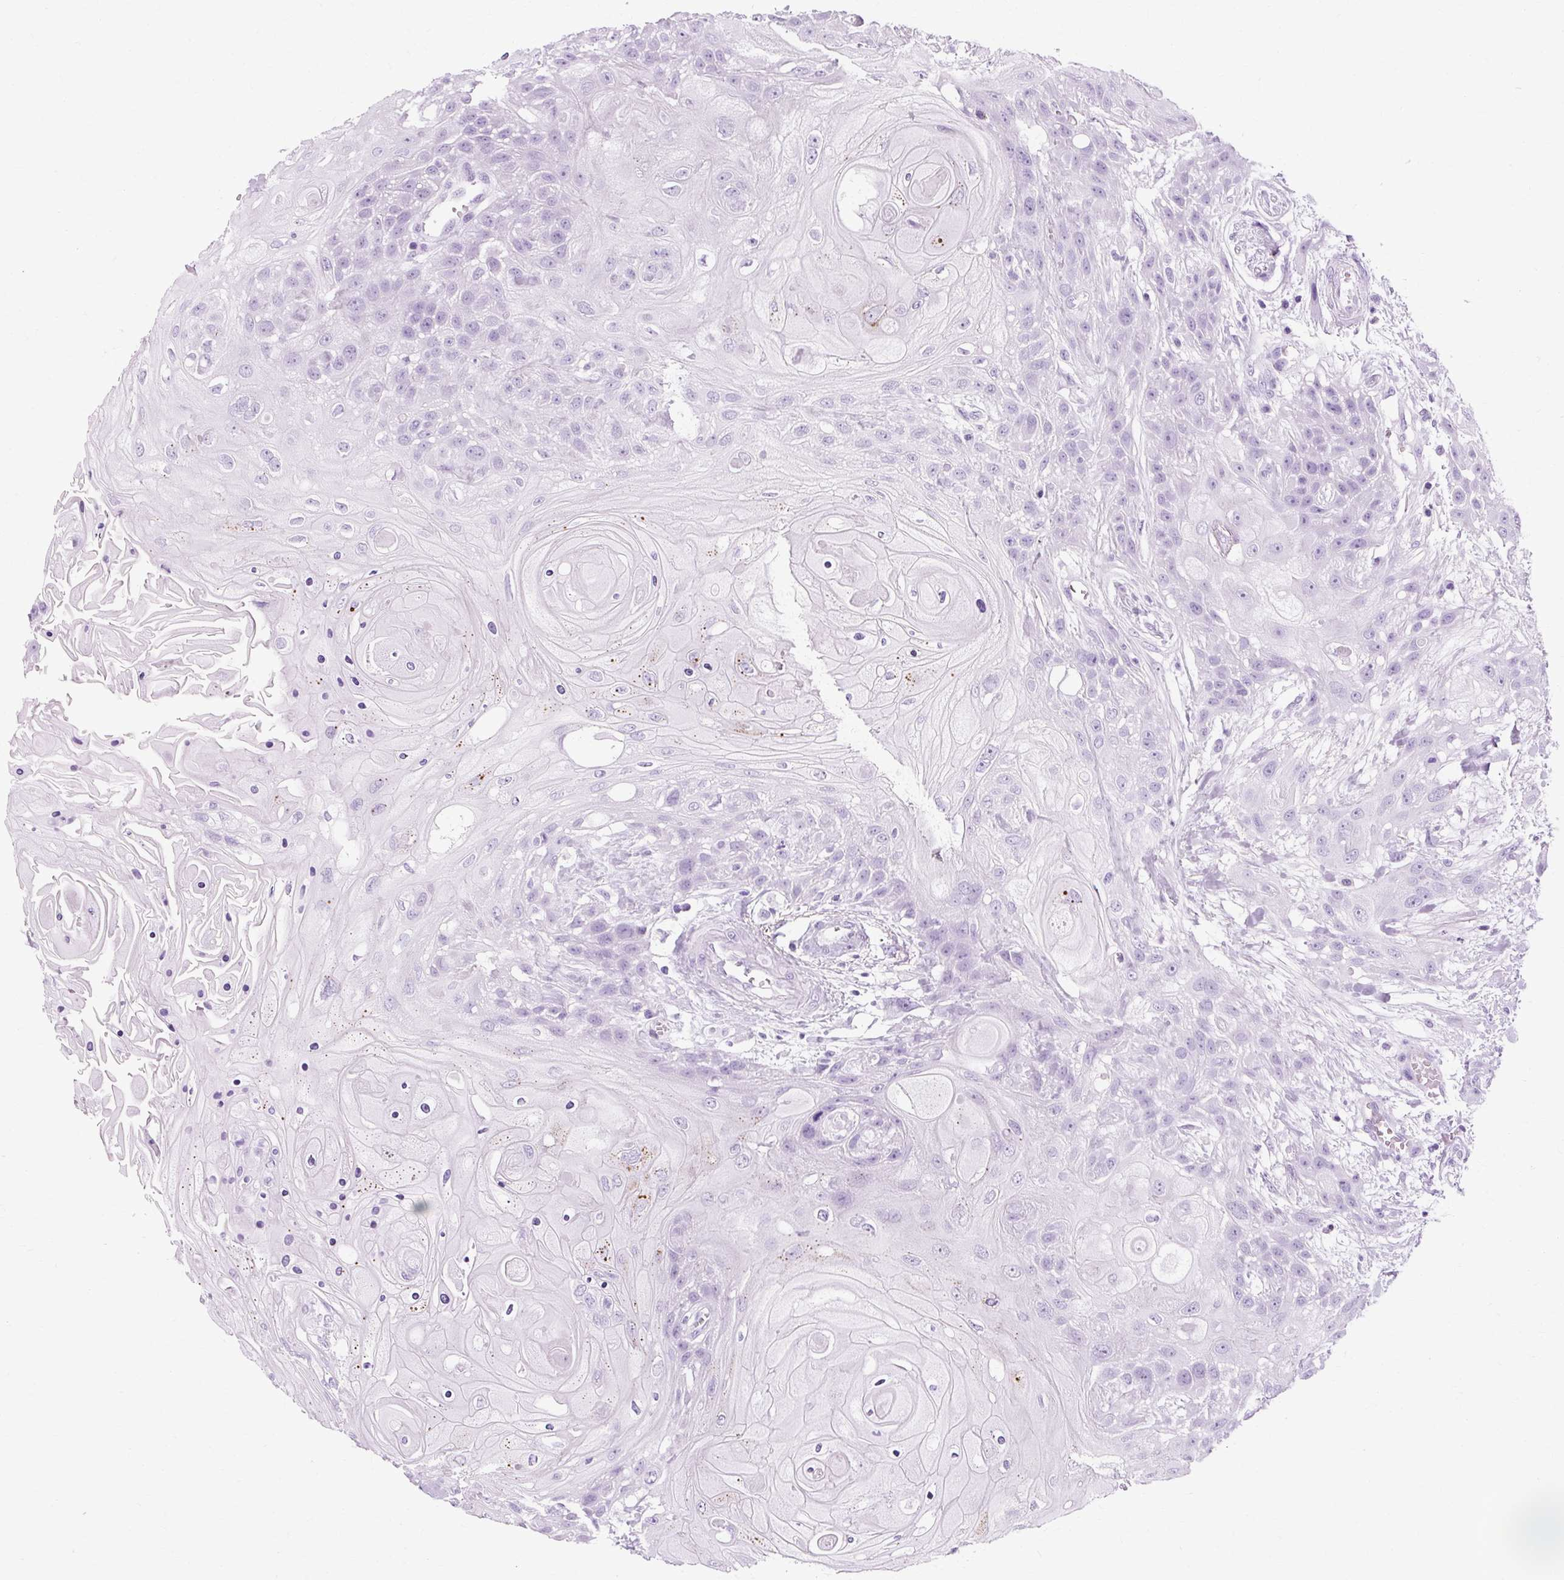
{"staining": {"intensity": "negative", "quantity": "none", "location": "none"}, "tissue": "head and neck cancer", "cell_type": "Tumor cells", "image_type": "cancer", "snomed": [{"axis": "morphology", "description": "Squamous cell carcinoma, NOS"}, {"axis": "topography", "description": "Head-Neck"}], "caption": "A high-resolution micrograph shows immunohistochemistry staining of head and neck cancer, which shows no significant expression in tumor cells.", "gene": "B3GNT4", "patient": {"sex": "female", "age": 43}}